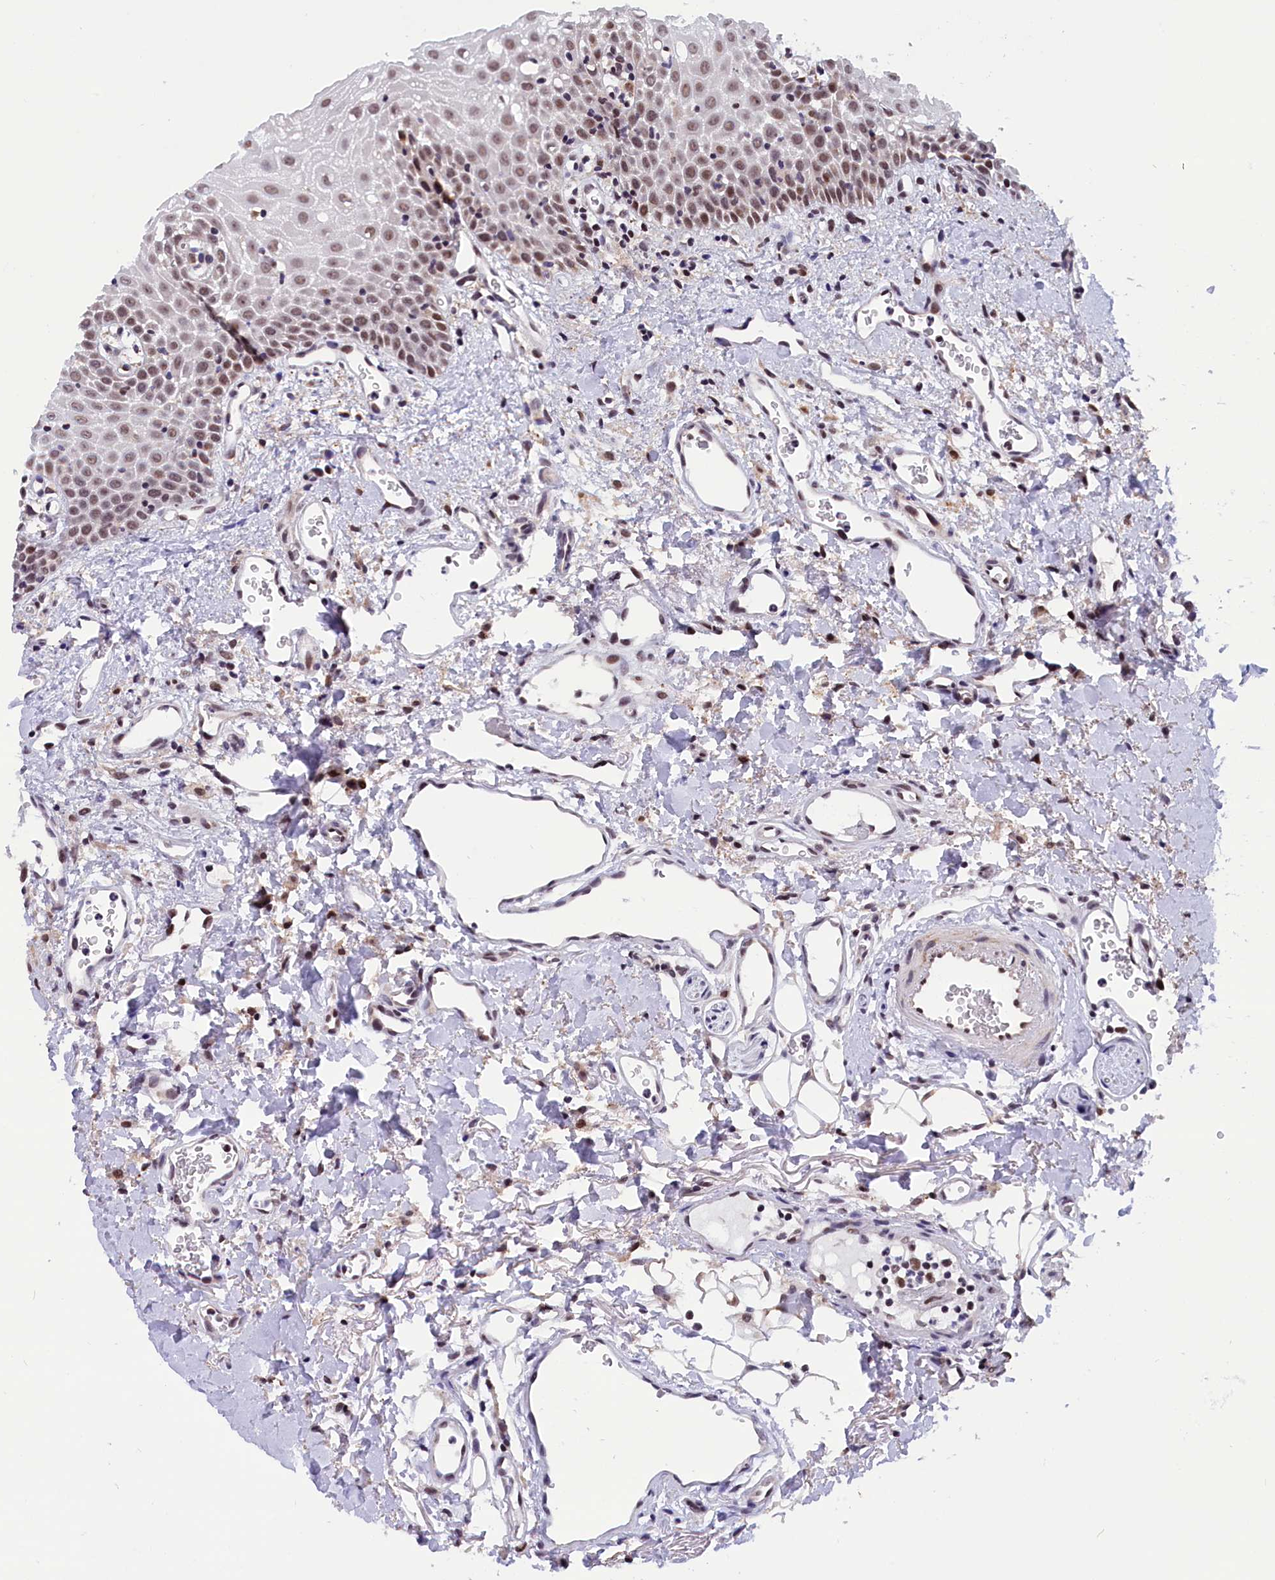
{"staining": {"intensity": "moderate", "quantity": "25%-75%", "location": "nuclear"}, "tissue": "oral mucosa", "cell_type": "Squamous epithelial cells", "image_type": "normal", "snomed": [{"axis": "morphology", "description": "Normal tissue, NOS"}, {"axis": "topography", "description": "Oral tissue"}], "caption": "High-magnification brightfield microscopy of benign oral mucosa stained with DAB (3,3'-diaminobenzidine) (brown) and counterstained with hematoxylin (blue). squamous epithelial cells exhibit moderate nuclear staining is appreciated in about25%-75% of cells. Nuclei are stained in blue.", "gene": "CDYL2", "patient": {"sex": "female", "age": 70}}